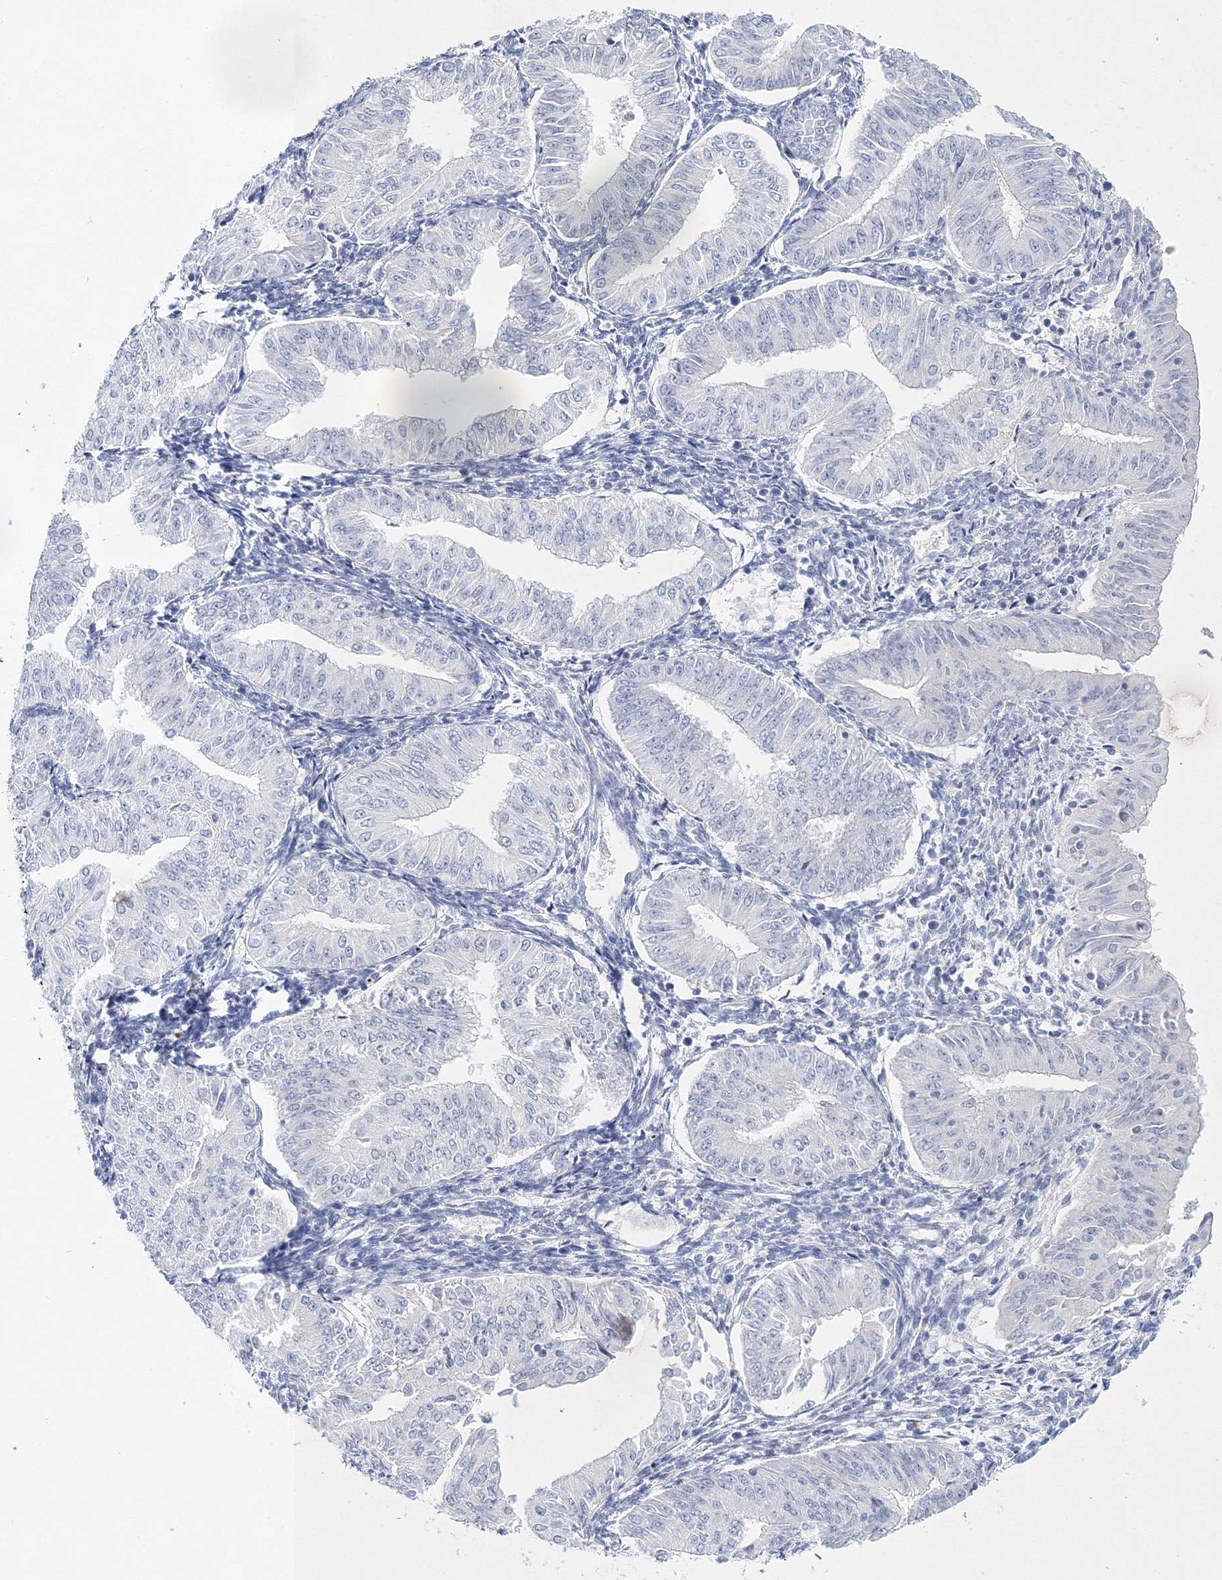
{"staining": {"intensity": "negative", "quantity": "none", "location": "none"}, "tissue": "endometrial cancer", "cell_type": "Tumor cells", "image_type": "cancer", "snomed": [{"axis": "morphology", "description": "Normal tissue, NOS"}, {"axis": "morphology", "description": "Adenocarcinoma, NOS"}, {"axis": "topography", "description": "Endometrium"}], "caption": "Immunohistochemistry (IHC) photomicrograph of adenocarcinoma (endometrial) stained for a protein (brown), which displays no staining in tumor cells.", "gene": "MYOZ2", "patient": {"sex": "female", "age": 53}}